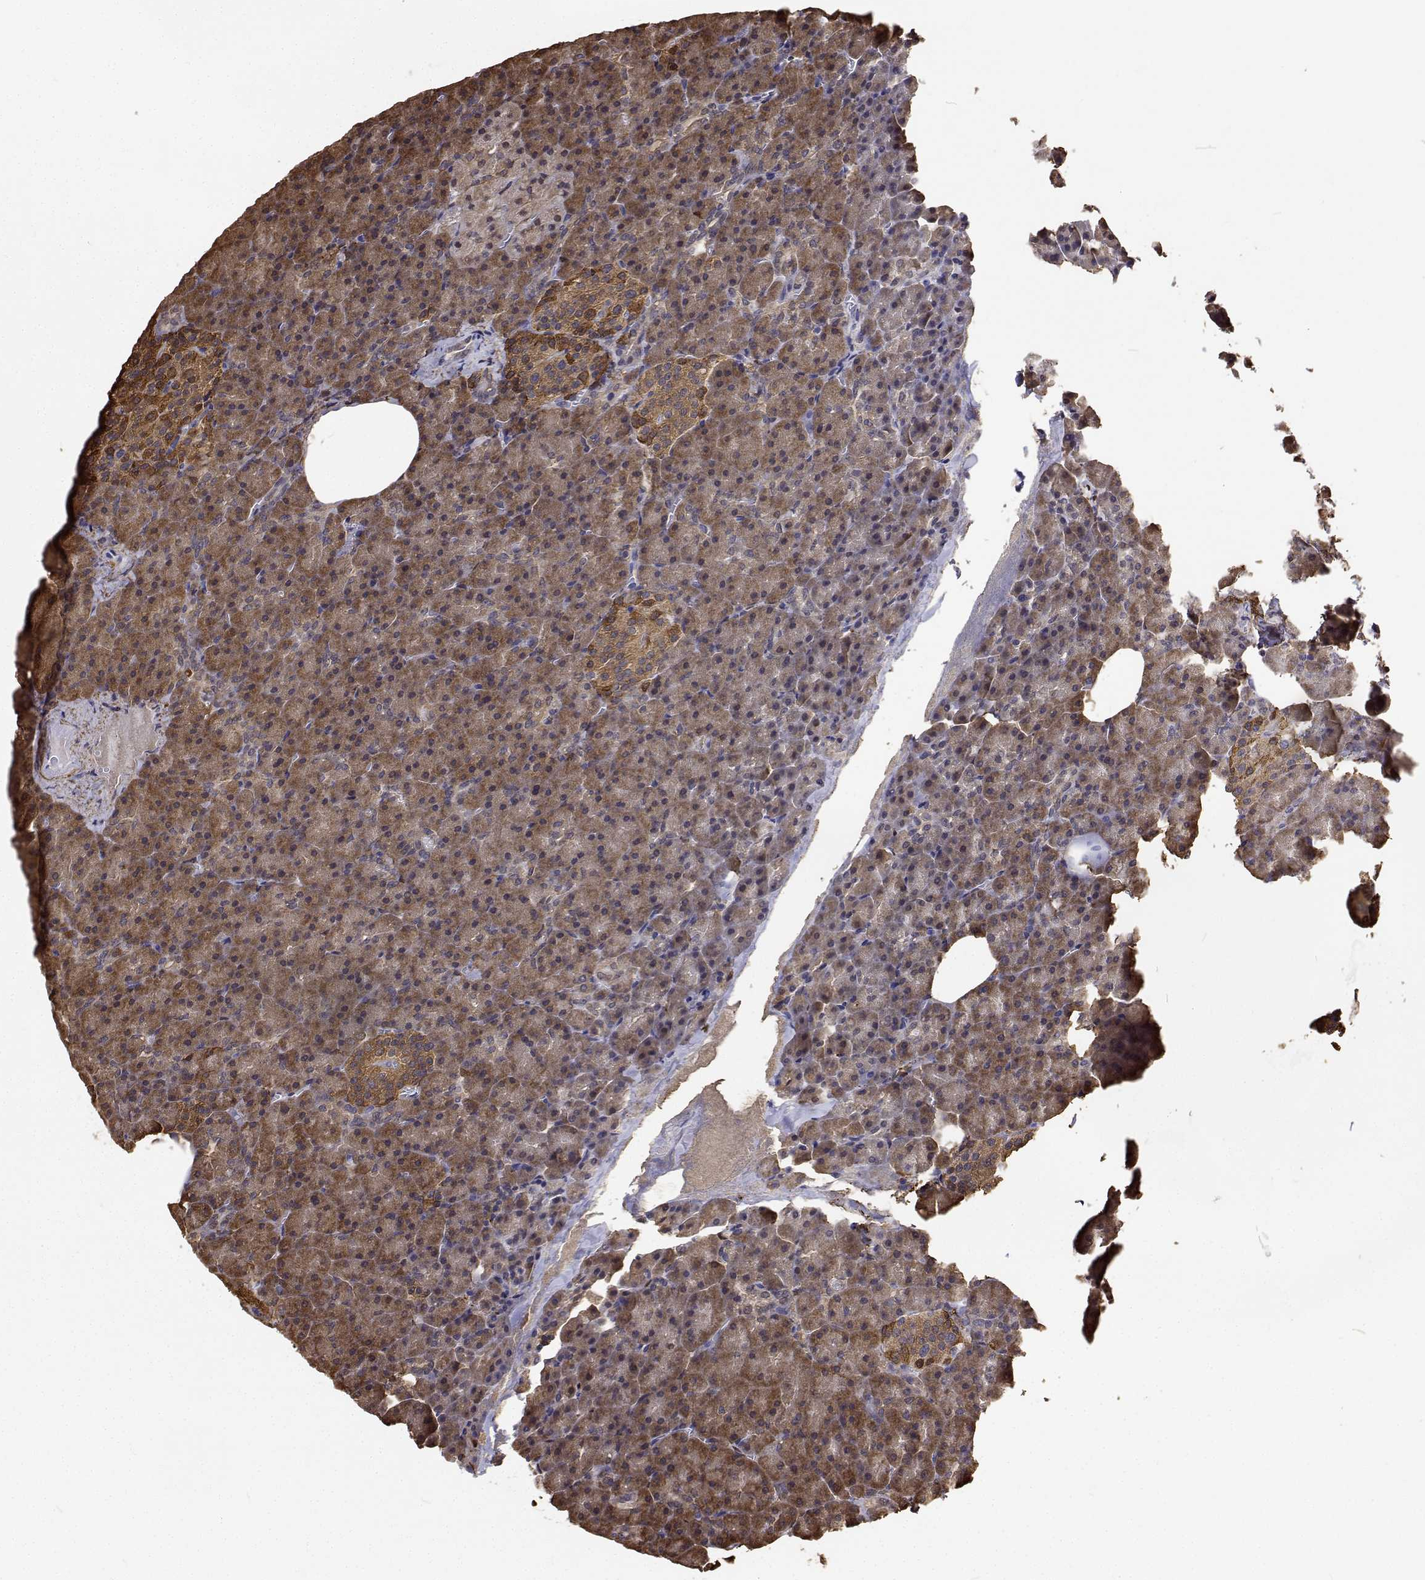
{"staining": {"intensity": "strong", "quantity": ">75%", "location": "cytoplasmic/membranous"}, "tissue": "pancreas", "cell_type": "Exocrine glandular cells", "image_type": "normal", "snomed": [{"axis": "morphology", "description": "Normal tissue, NOS"}, {"axis": "topography", "description": "Pancreas"}], "caption": "Pancreas stained with immunohistochemistry (IHC) shows strong cytoplasmic/membranous expression in about >75% of exocrine glandular cells. (DAB IHC with brightfield microscopy, high magnification).", "gene": "PCID2", "patient": {"sex": "female", "age": 74}}